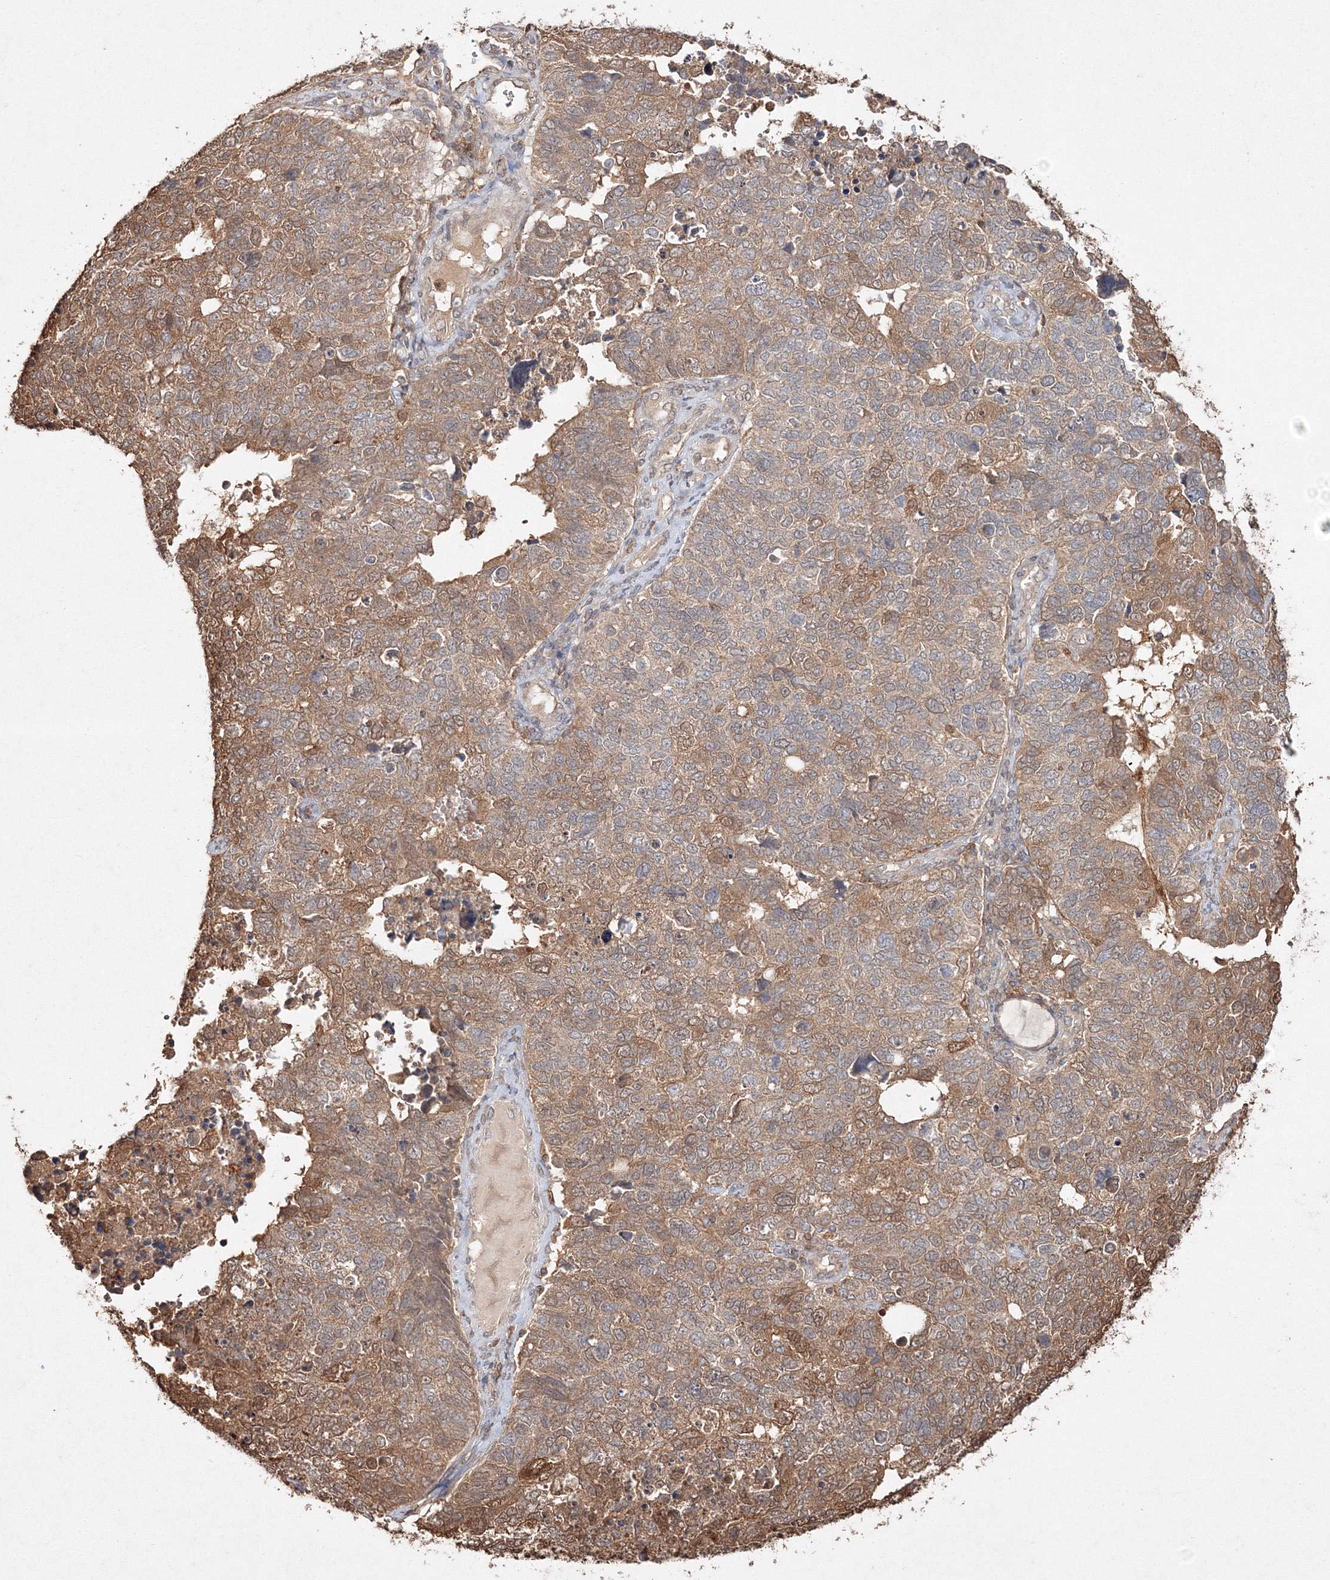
{"staining": {"intensity": "moderate", "quantity": "25%-75%", "location": "cytoplasmic/membranous,nuclear"}, "tissue": "cervical cancer", "cell_type": "Tumor cells", "image_type": "cancer", "snomed": [{"axis": "morphology", "description": "Squamous cell carcinoma, NOS"}, {"axis": "topography", "description": "Cervix"}], "caption": "This image reveals cervical squamous cell carcinoma stained with immunohistochemistry (IHC) to label a protein in brown. The cytoplasmic/membranous and nuclear of tumor cells show moderate positivity for the protein. Nuclei are counter-stained blue.", "gene": "S100A11", "patient": {"sex": "female", "age": 63}}